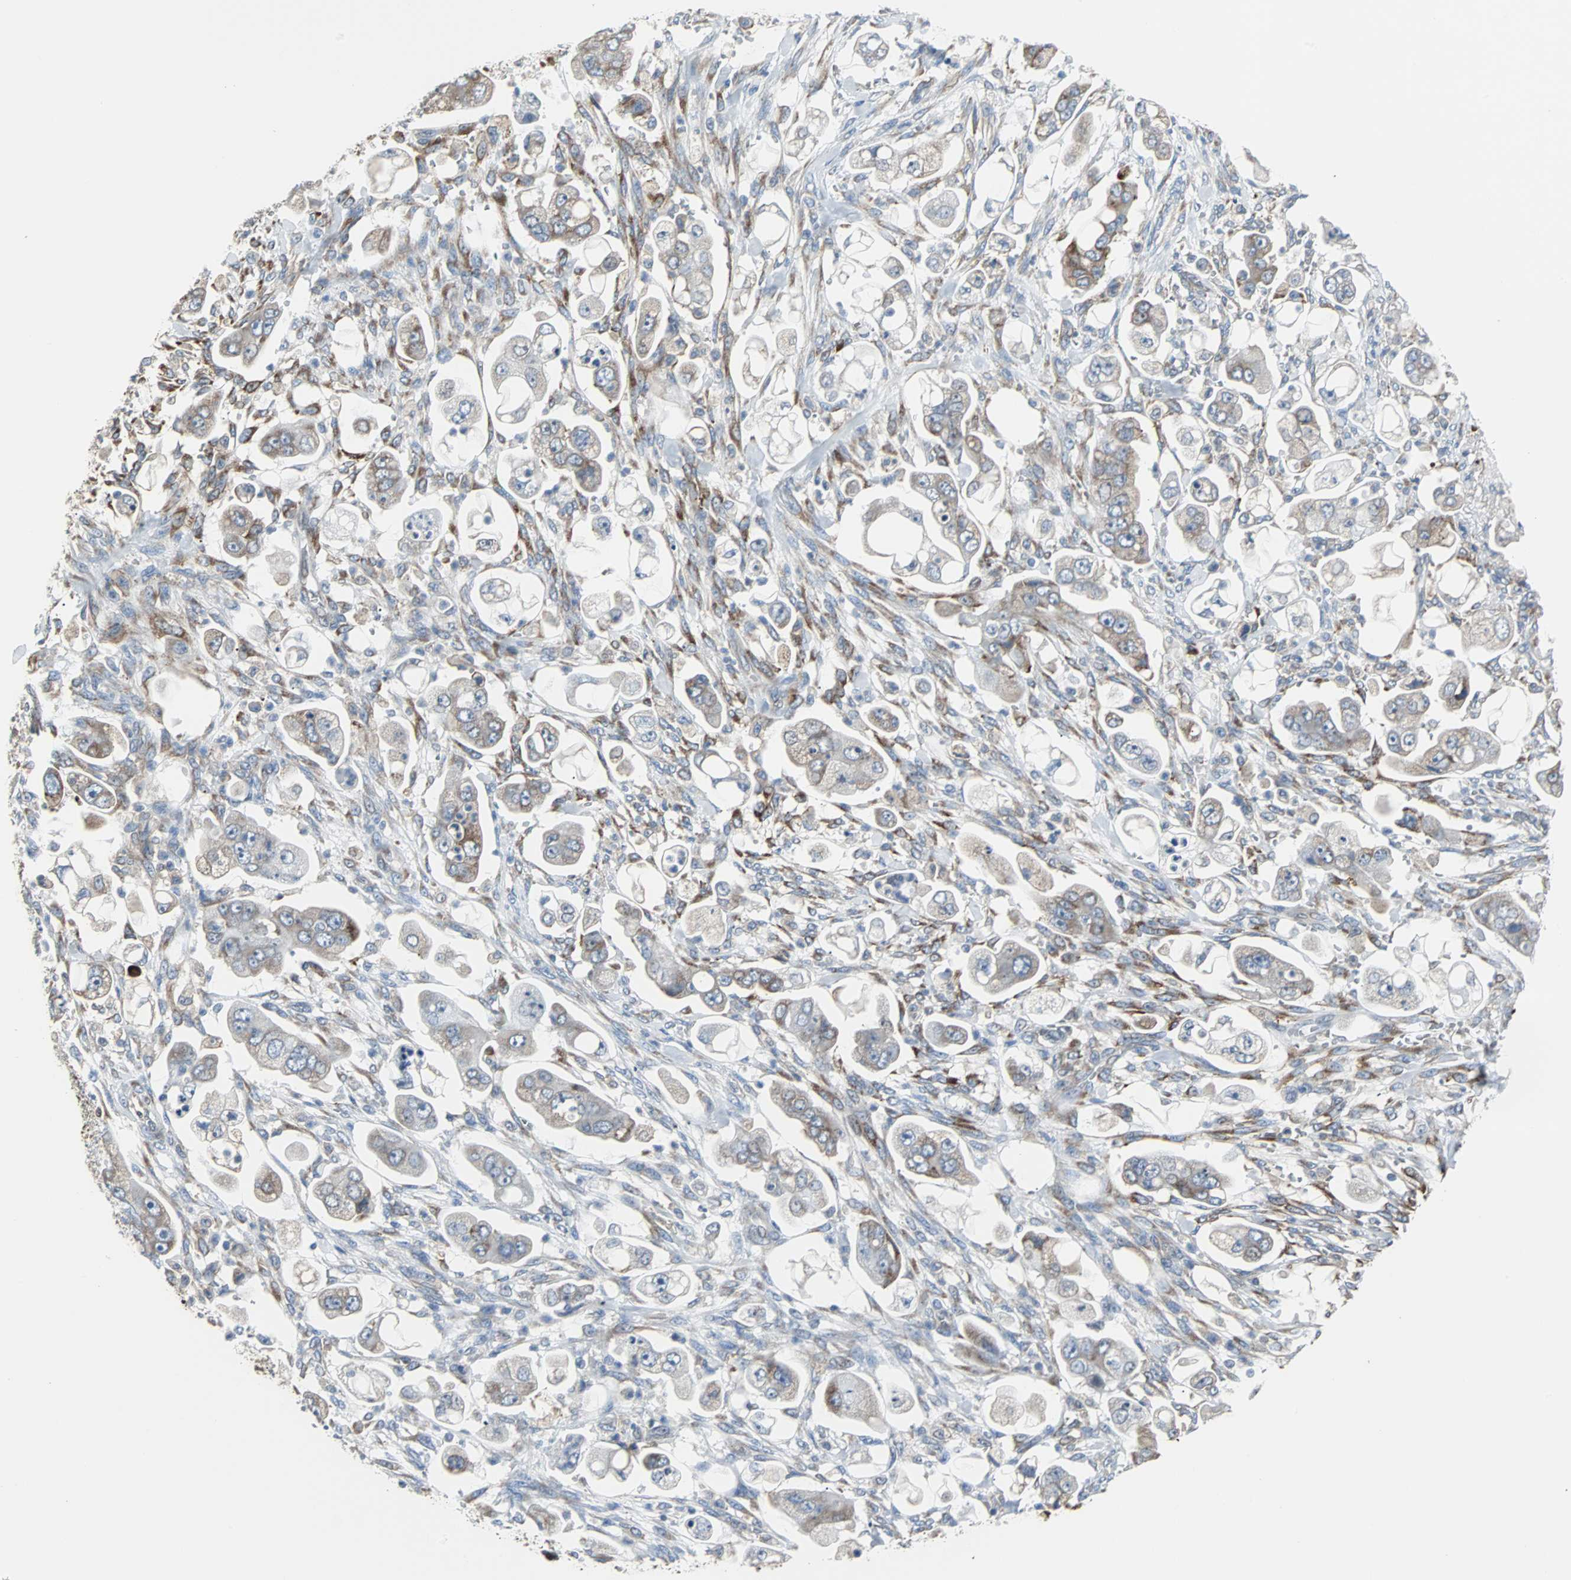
{"staining": {"intensity": "moderate", "quantity": "25%-75%", "location": "cytoplasmic/membranous"}, "tissue": "stomach cancer", "cell_type": "Tumor cells", "image_type": "cancer", "snomed": [{"axis": "morphology", "description": "Adenocarcinoma, NOS"}, {"axis": "topography", "description": "Stomach"}], "caption": "Tumor cells show moderate cytoplasmic/membranous staining in approximately 25%-75% of cells in stomach cancer.", "gene": "PDIA4", "patient": {"sex": "male", "age": 62}}